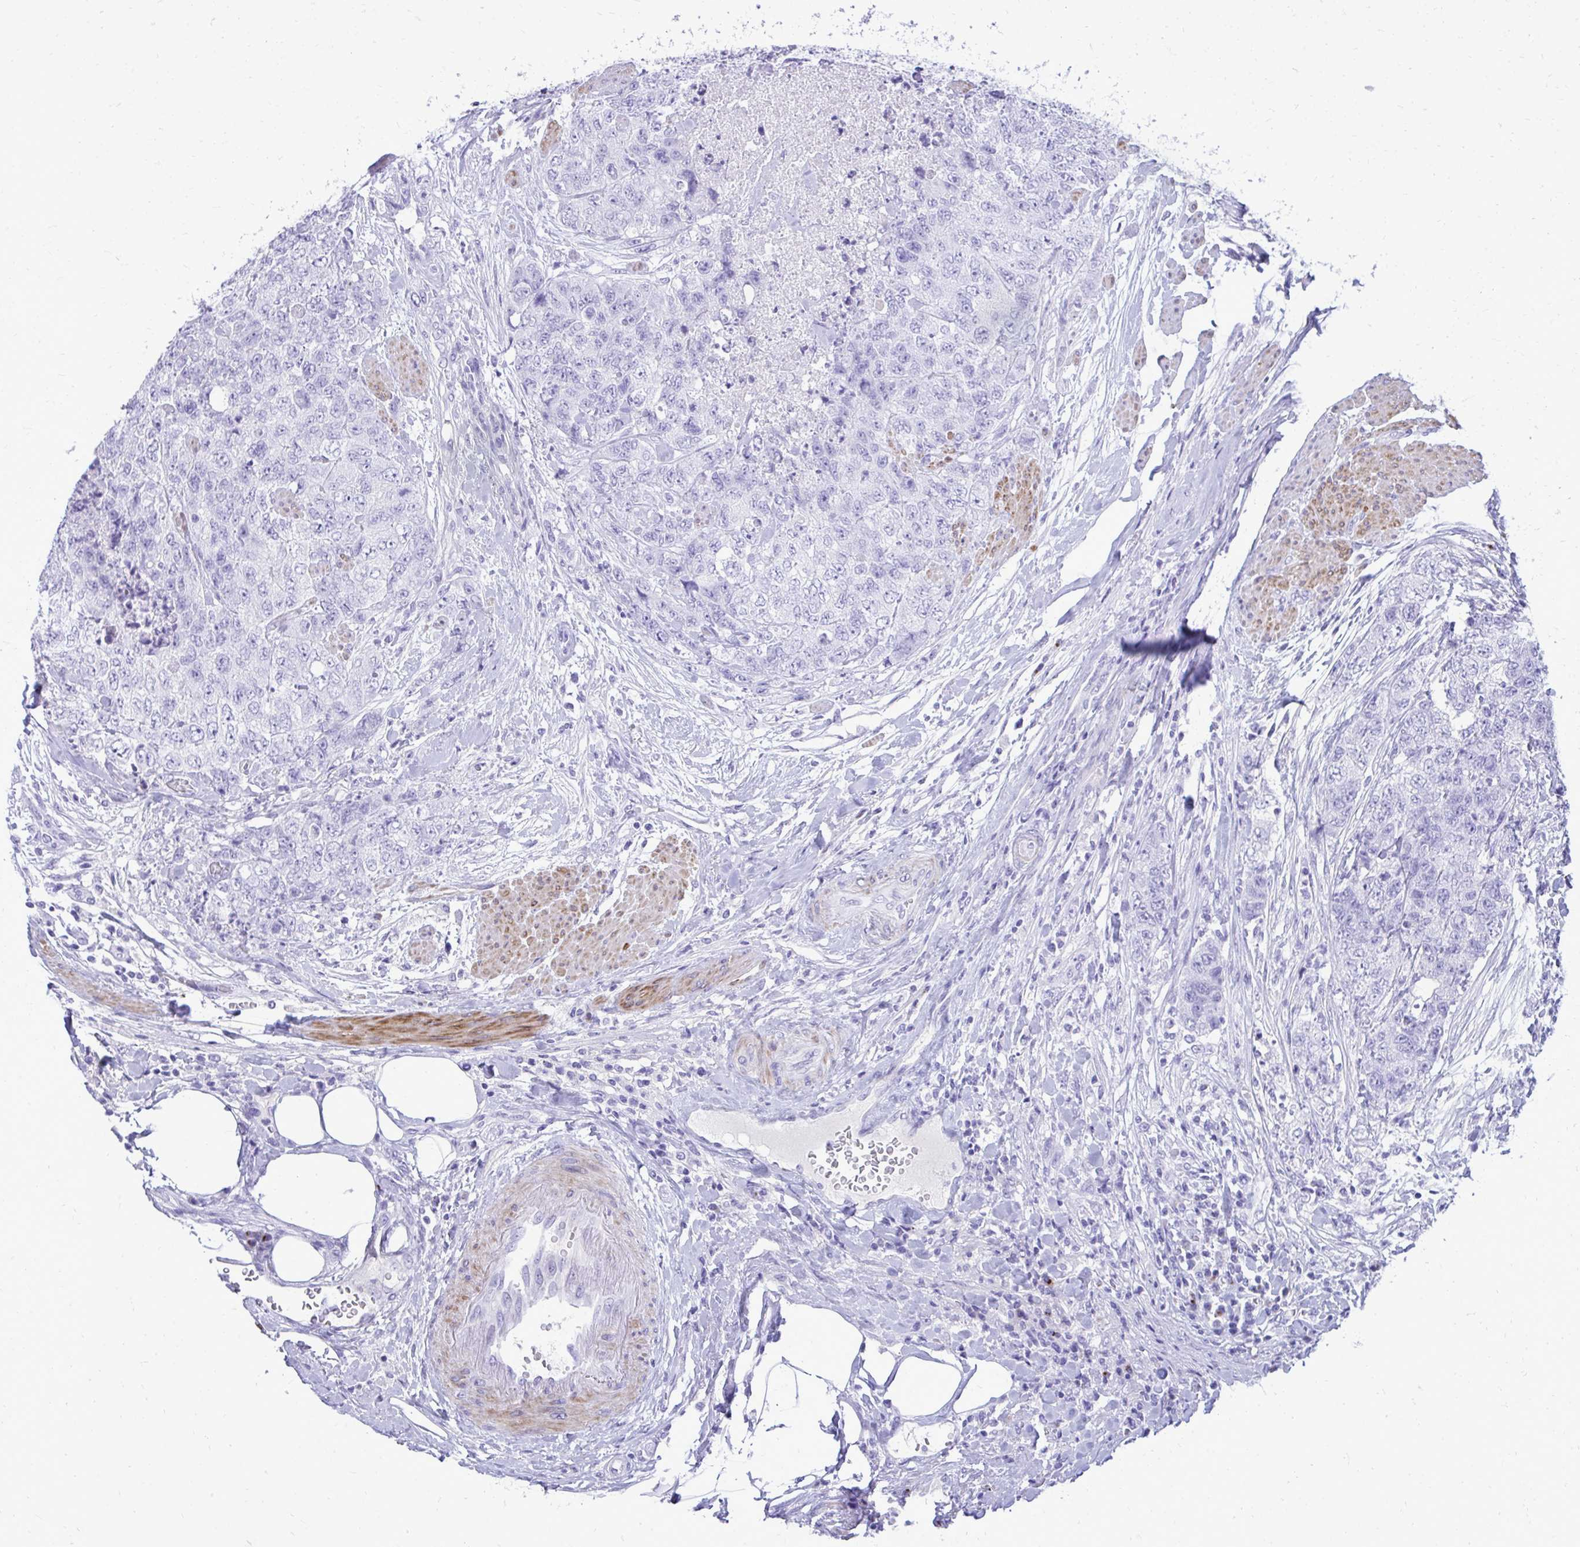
{"staining": {"intensity": "negative", "quantity": "none", "location": "none"}, "tissue": "urothelial cancer", "cell_type": "Tumor cells", "image_type": "cancer", "snomed": [{"axis": "morphology", "description": "Urothelial carcinoma, High grade"}, {"axis": "topography", "description": "Urinary bladder"}], "caption": "Immunohistochemical staining of urothelial cancer displays no significant positivity in tumor cells.", "gene": "ANKDD1B", "patient": {"sex": "female", "age": 78}}